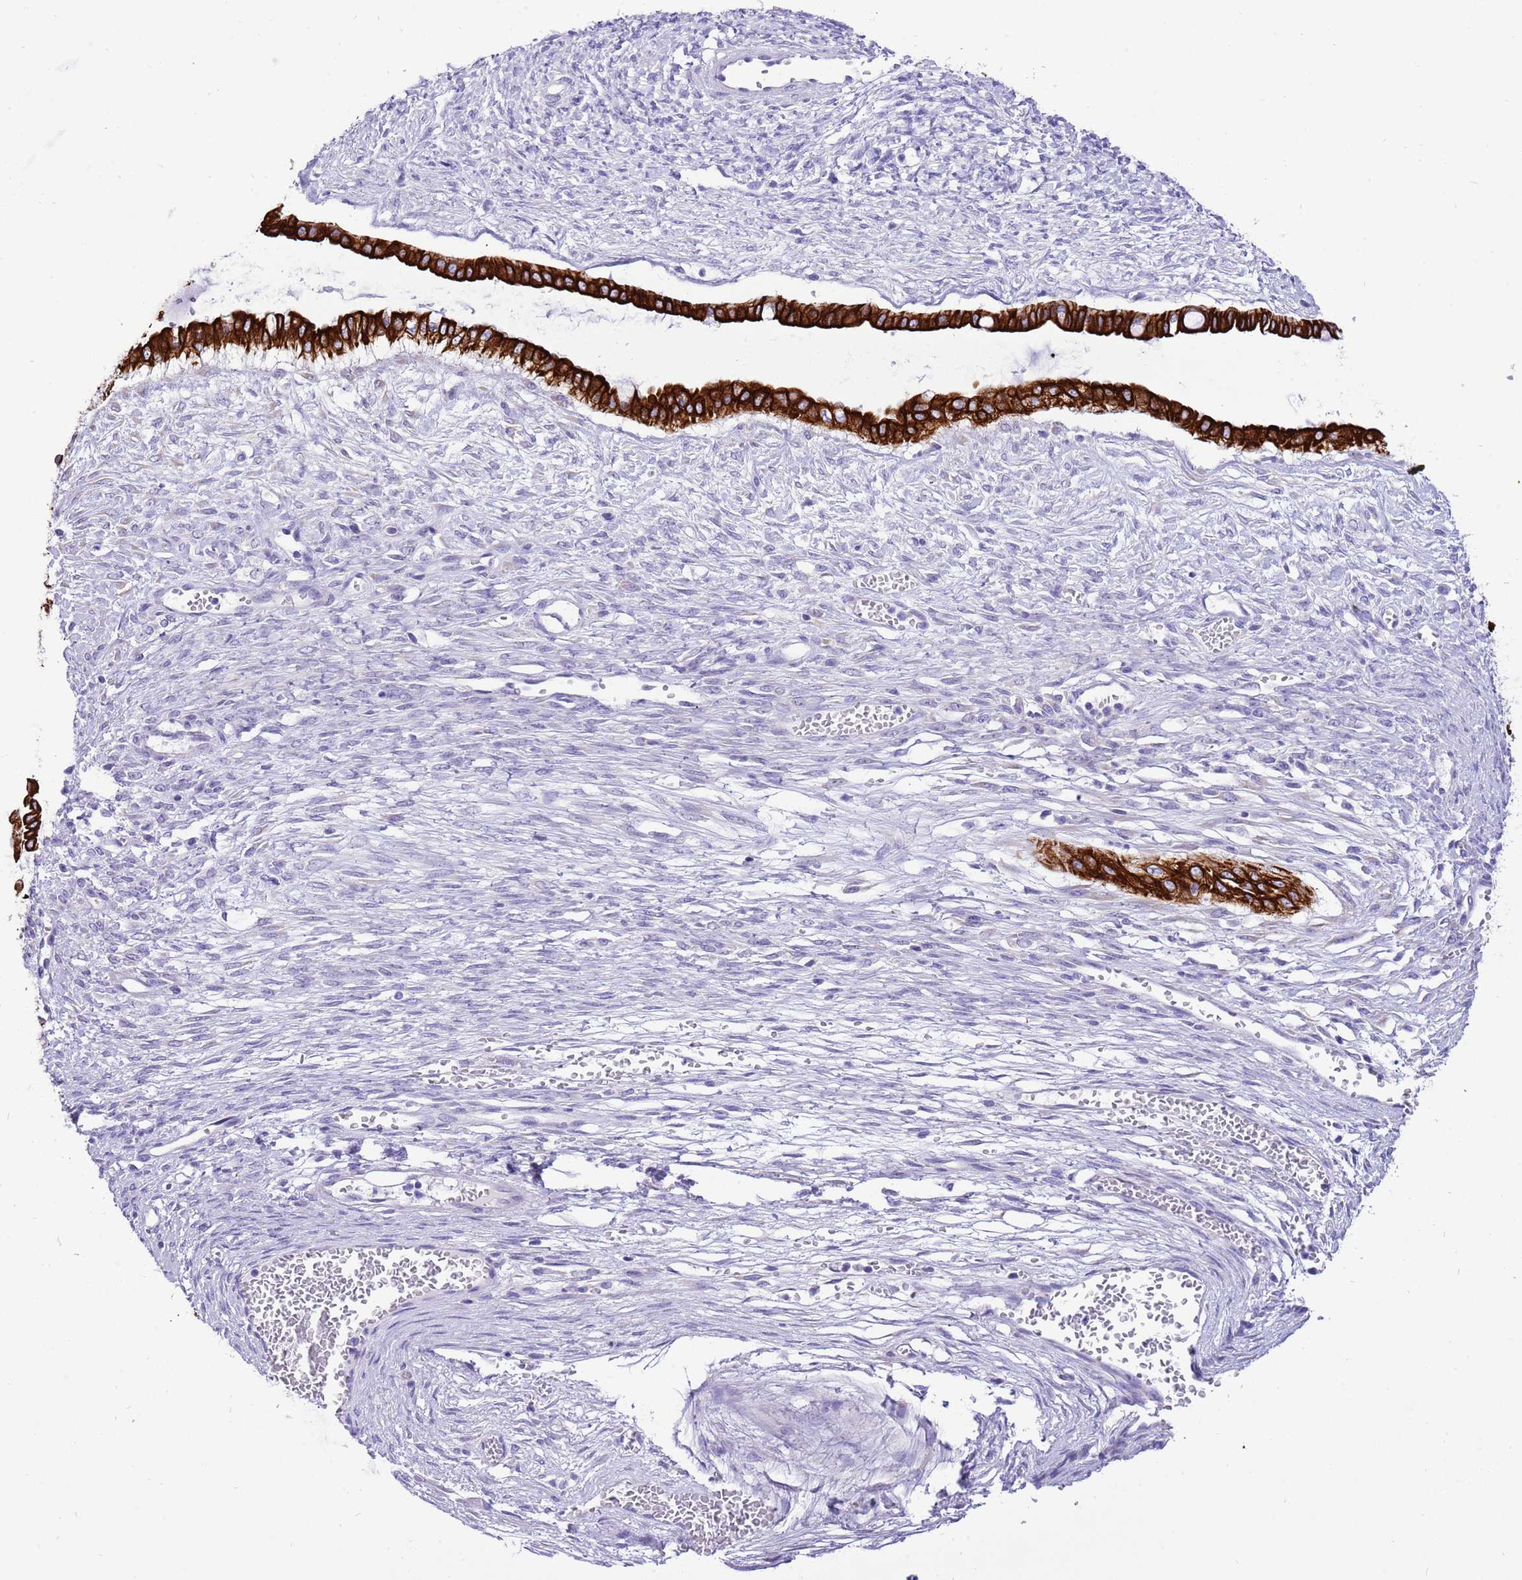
{"staining": {"intensity": "strong", "quantity": ">75%", "location": "cytoplasmic/membranous"}, "tissue": "ovarian cancer", "cell_type": "Tumor cells", "image_type": "cancer", "snomed": [{"axis": "morphology", "description": "Cystadenocarcinoma, mucinous, NOS"}, {"axis": "topography", "description": "Ovary"}], "caption": "The image demonstrates a brown stain indicating the presence of a protein in the cytoplasmic/membranous of tumor cells in ovarian cancer (mucinous cystadenocarcinoma).", "gene": "R3HDM4", "patient": {"sex": "female", "age": 73}}